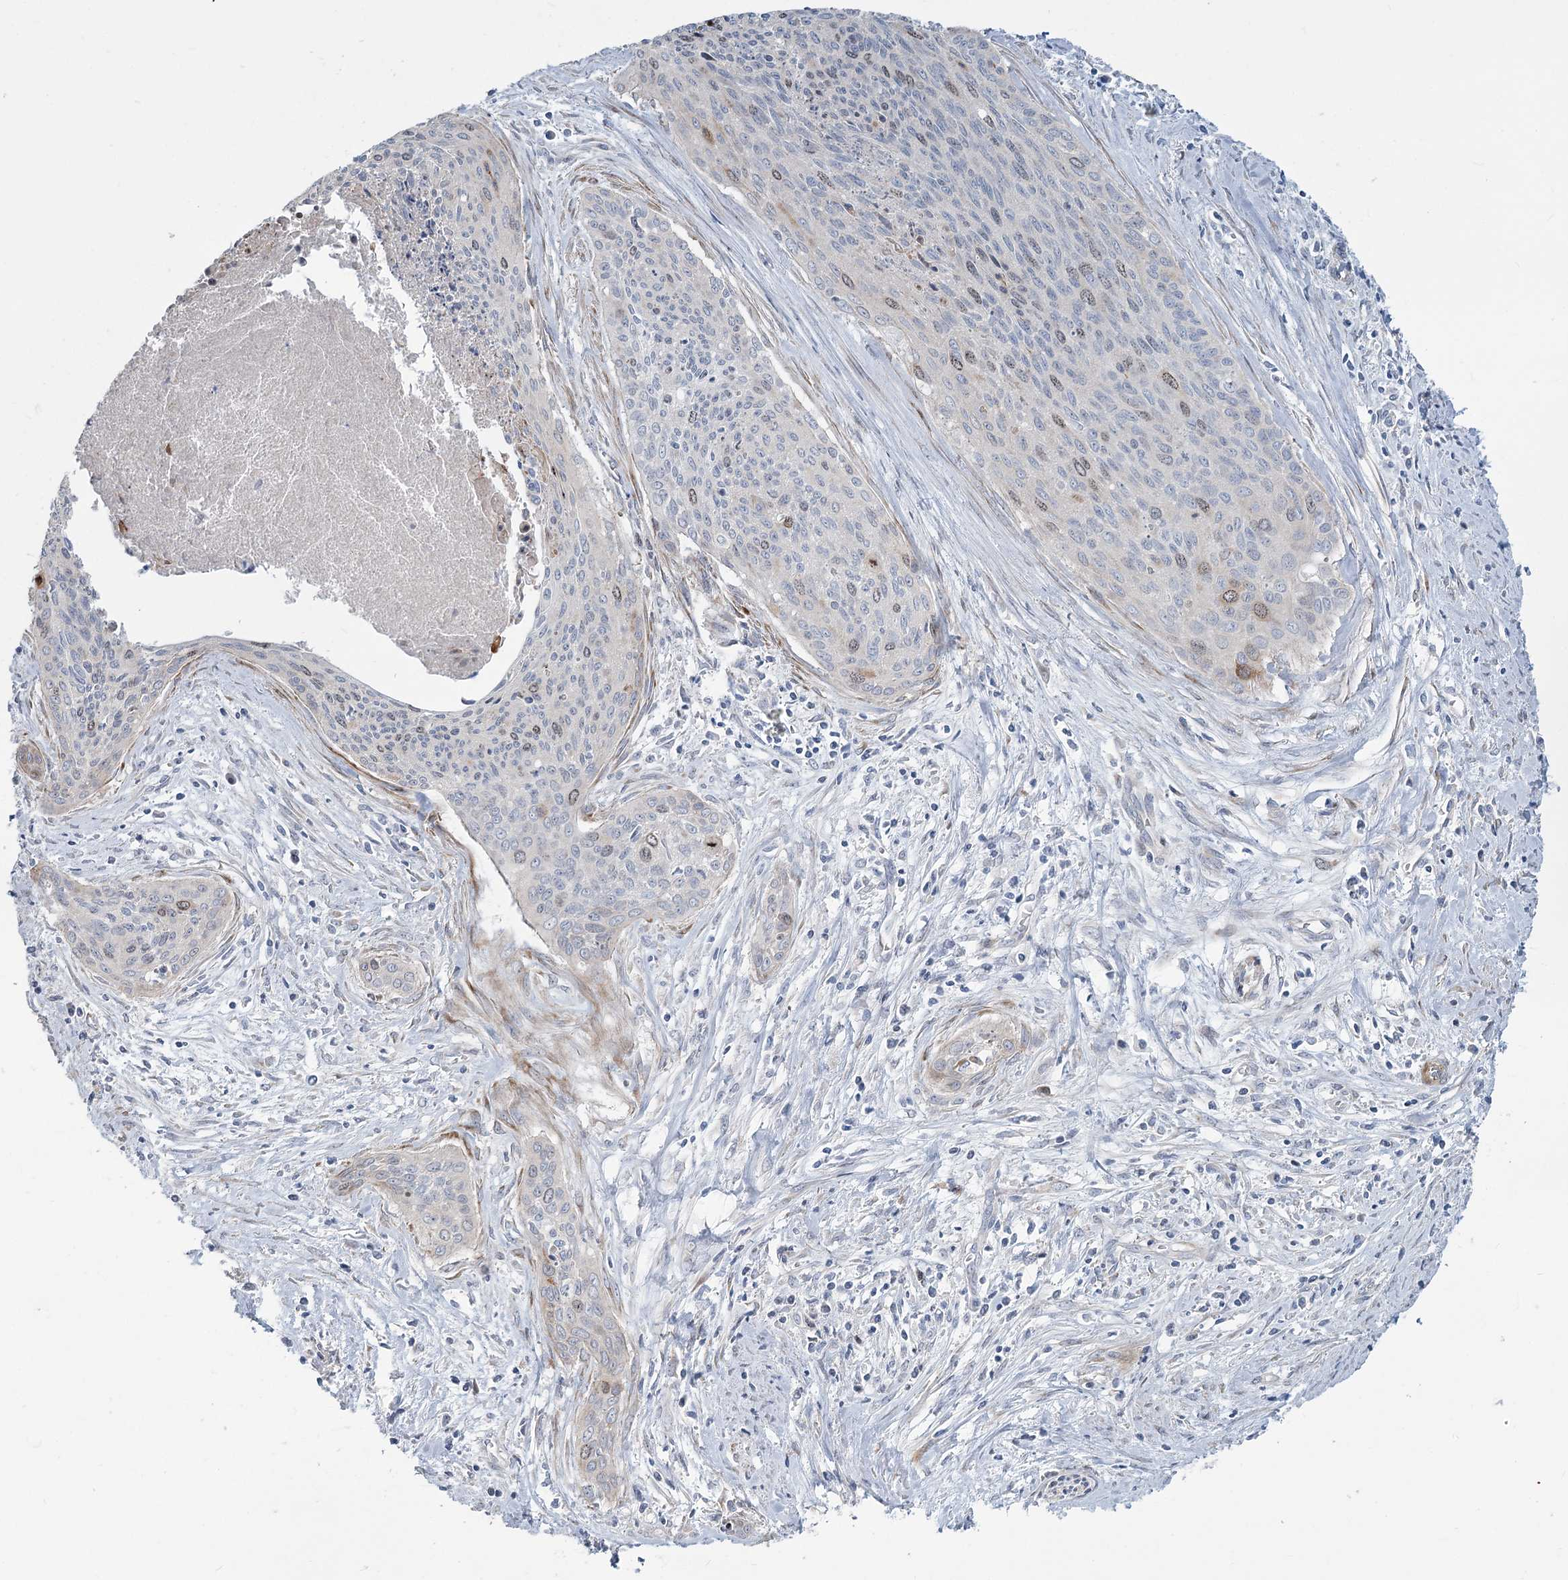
{"staining": {"intensity": "weak", "quantity": "25%-75%", "location": "cytoplasmic/membranous"}, "tissue": "cervical cancer", "cell_type": "Tumor cells", "image_type": "cancer", "snomed": [{"axis": "morphology", "description": "Squamous cell carcinoma, NOS"}, {"axis": "topography", "description": "Cervix"}], "caption": "Immunohistochemistry image of neoplastic tissue: human cervical cancer (squamous cell carcinoma) stained using immunohistochemistry (IHC) shows low levels of weak protein expression localized specifically in the cytoplasmic/membranous of tumor cells, appearing as a cytoplasmic/membranous brown color.", "gene": "ABITRAM", "patient": {"sex": "female", "age": 55}}